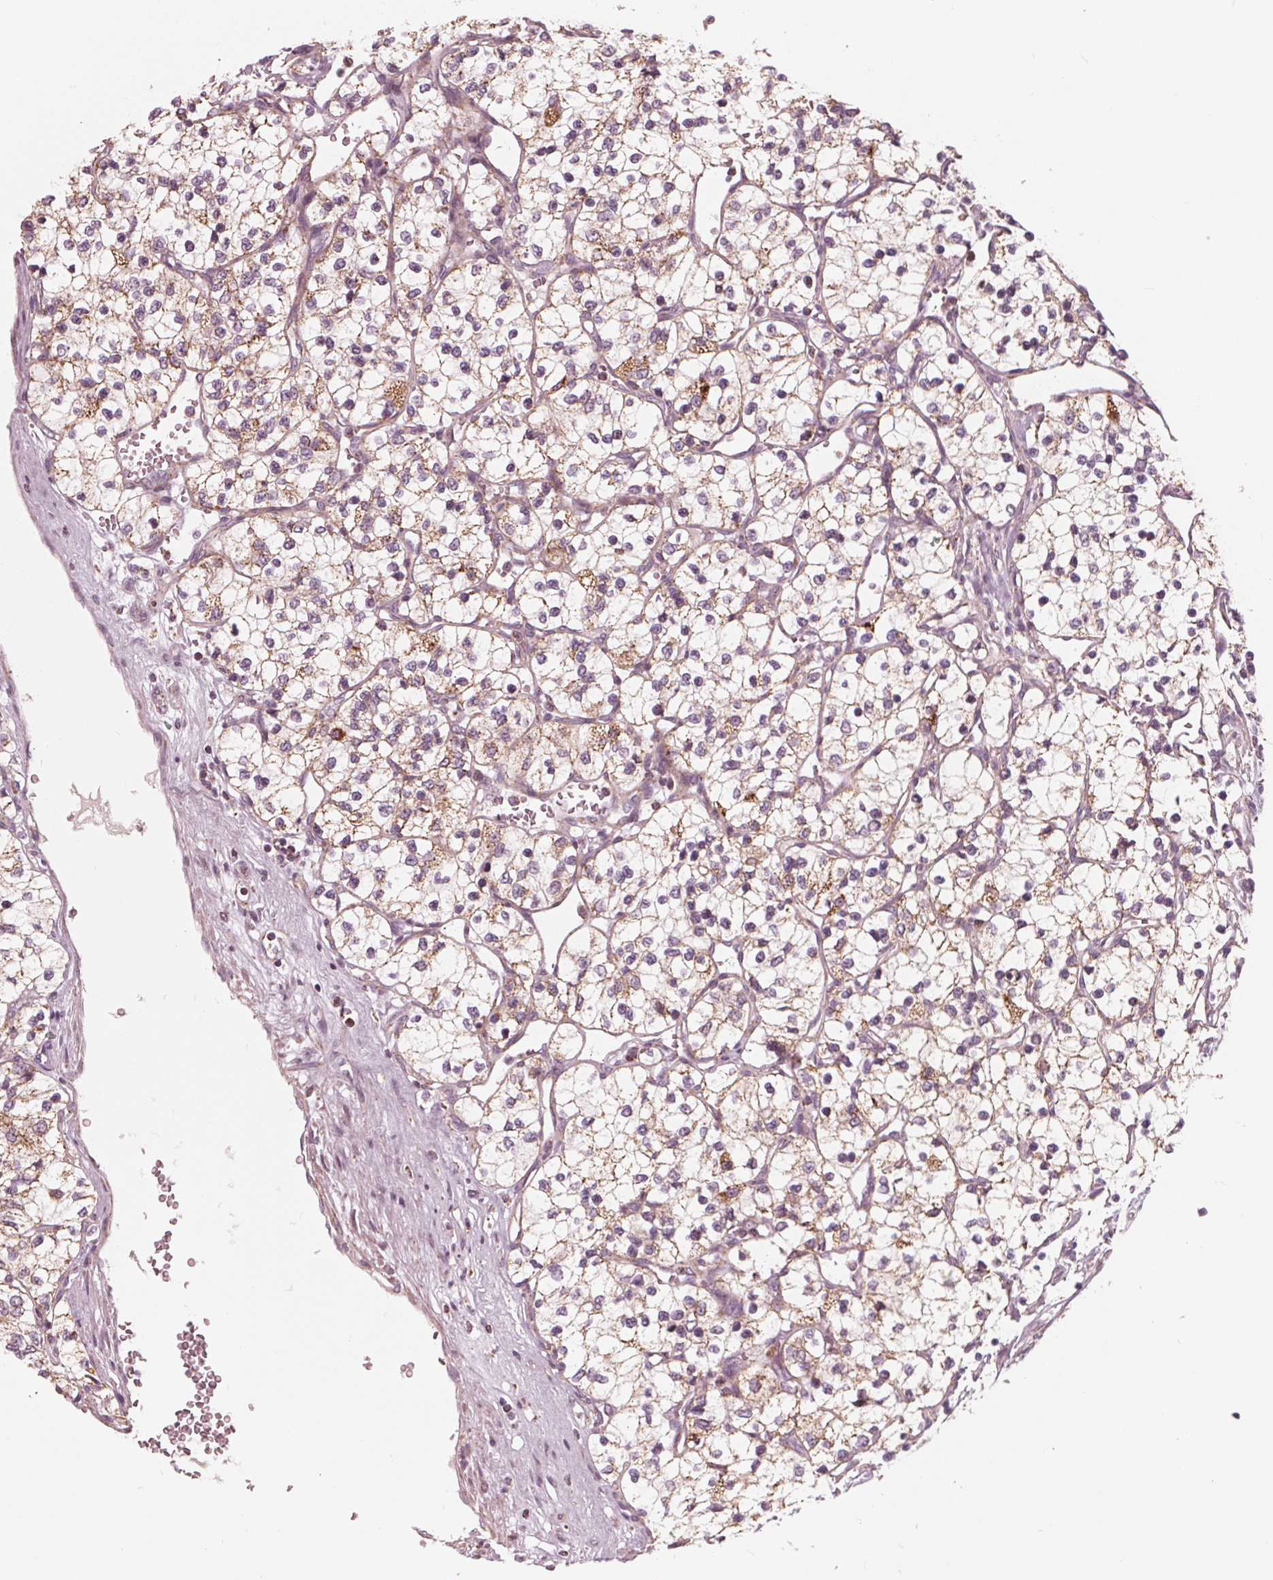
{"staining": {"intensity": "moderate", "quantity": "25%-75%", "location": "cytoplasmic/membranous"}, "tissue": "renal cancer", "cell_type": "Tumor cells", "image_type": "cancer", "snomed": [{"axis": "morphology", "description": "Adenocarcinoma, NOS"}, {"axis": "topography", "description": "Kidney"}], "caption": "The micrograph reveals immunohistochemical staining of renal cancer (adenocarcinoma). There is moderate cytoplasmic/membranous expression is seen in approximately 25%-75% of tumor cells.", "gene": "DCAF4L2", "patient": {"sex": "female", "age": 69}}